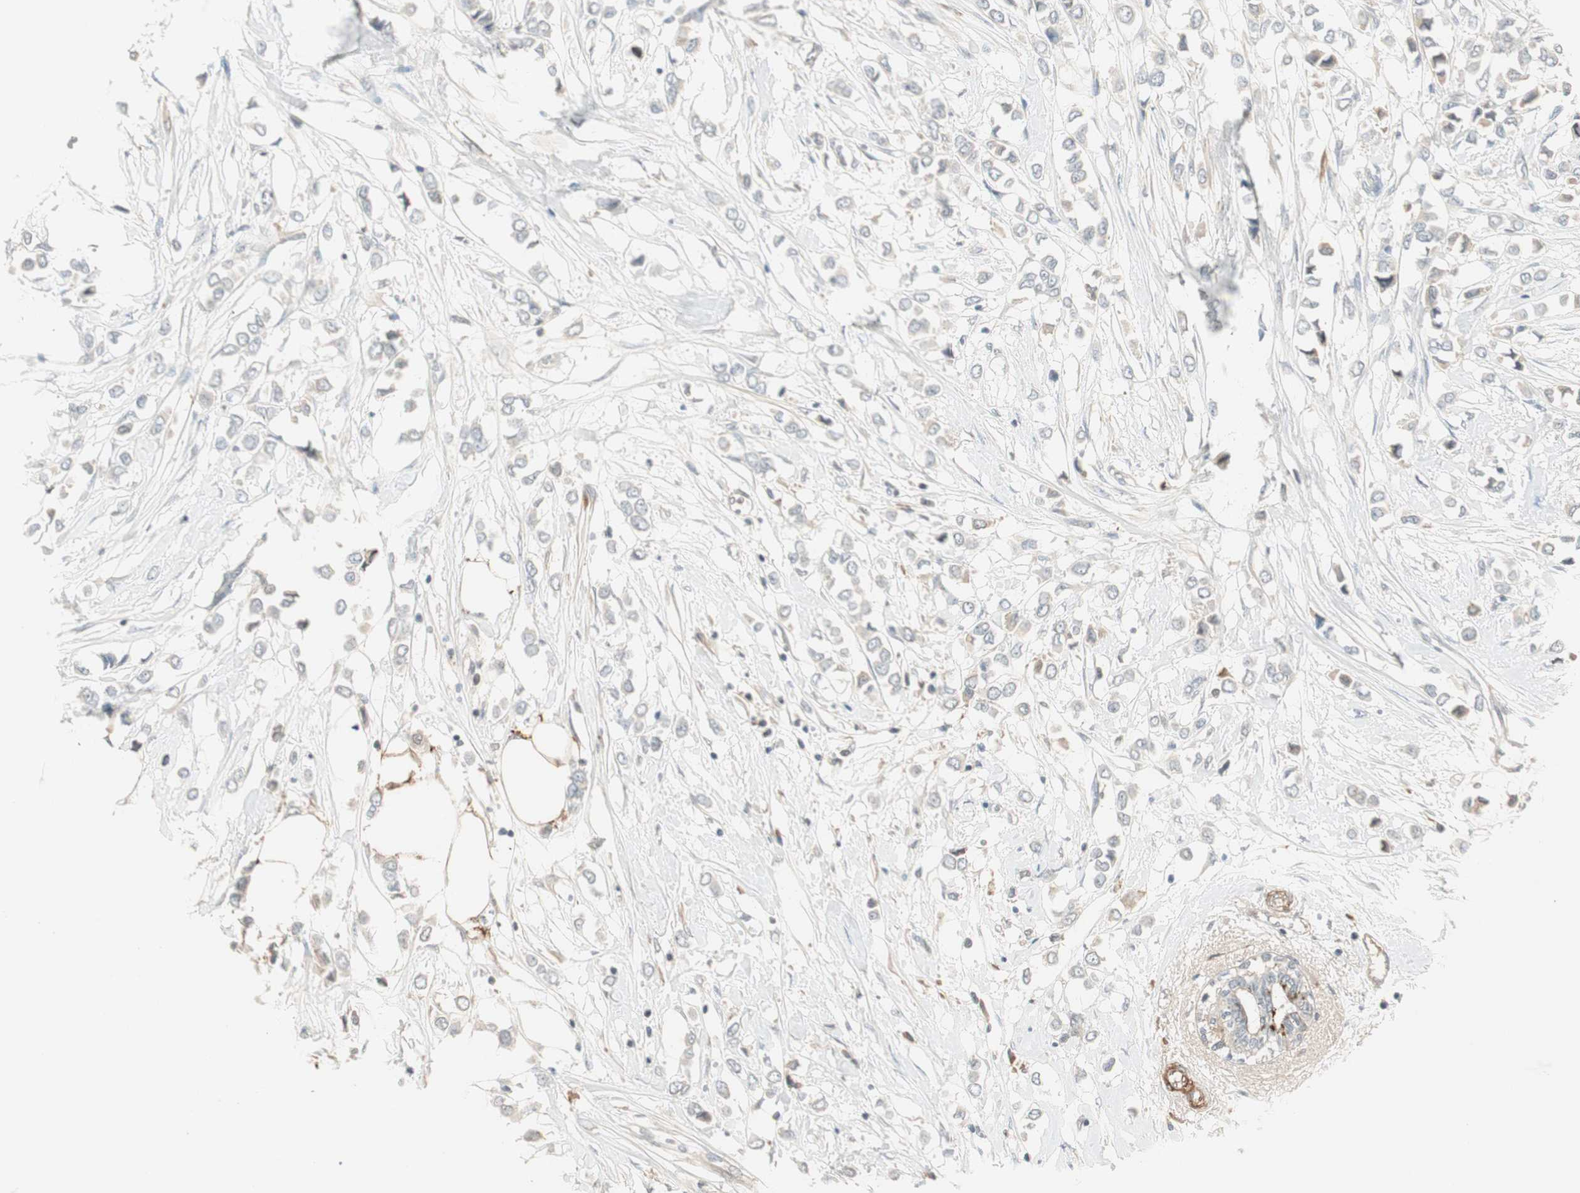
{"staining": {"intensity": "negative", "quantity": "none", "location": "none"}, "tissue": "breast cancer", "cell_type": "Tumor cells", "image_type": "cancer", "snomed": [{"axis": "morphology", "description": "Lobular carcinoma"}, {"axis": "topography", "description": "Breast"}], "caption": "Immunohistochemistry (IHC) of breast cancer exhibits no staining in tumor cells.", "gene": "RNGTT", "patient": {"sex": "female", "age": 51}}